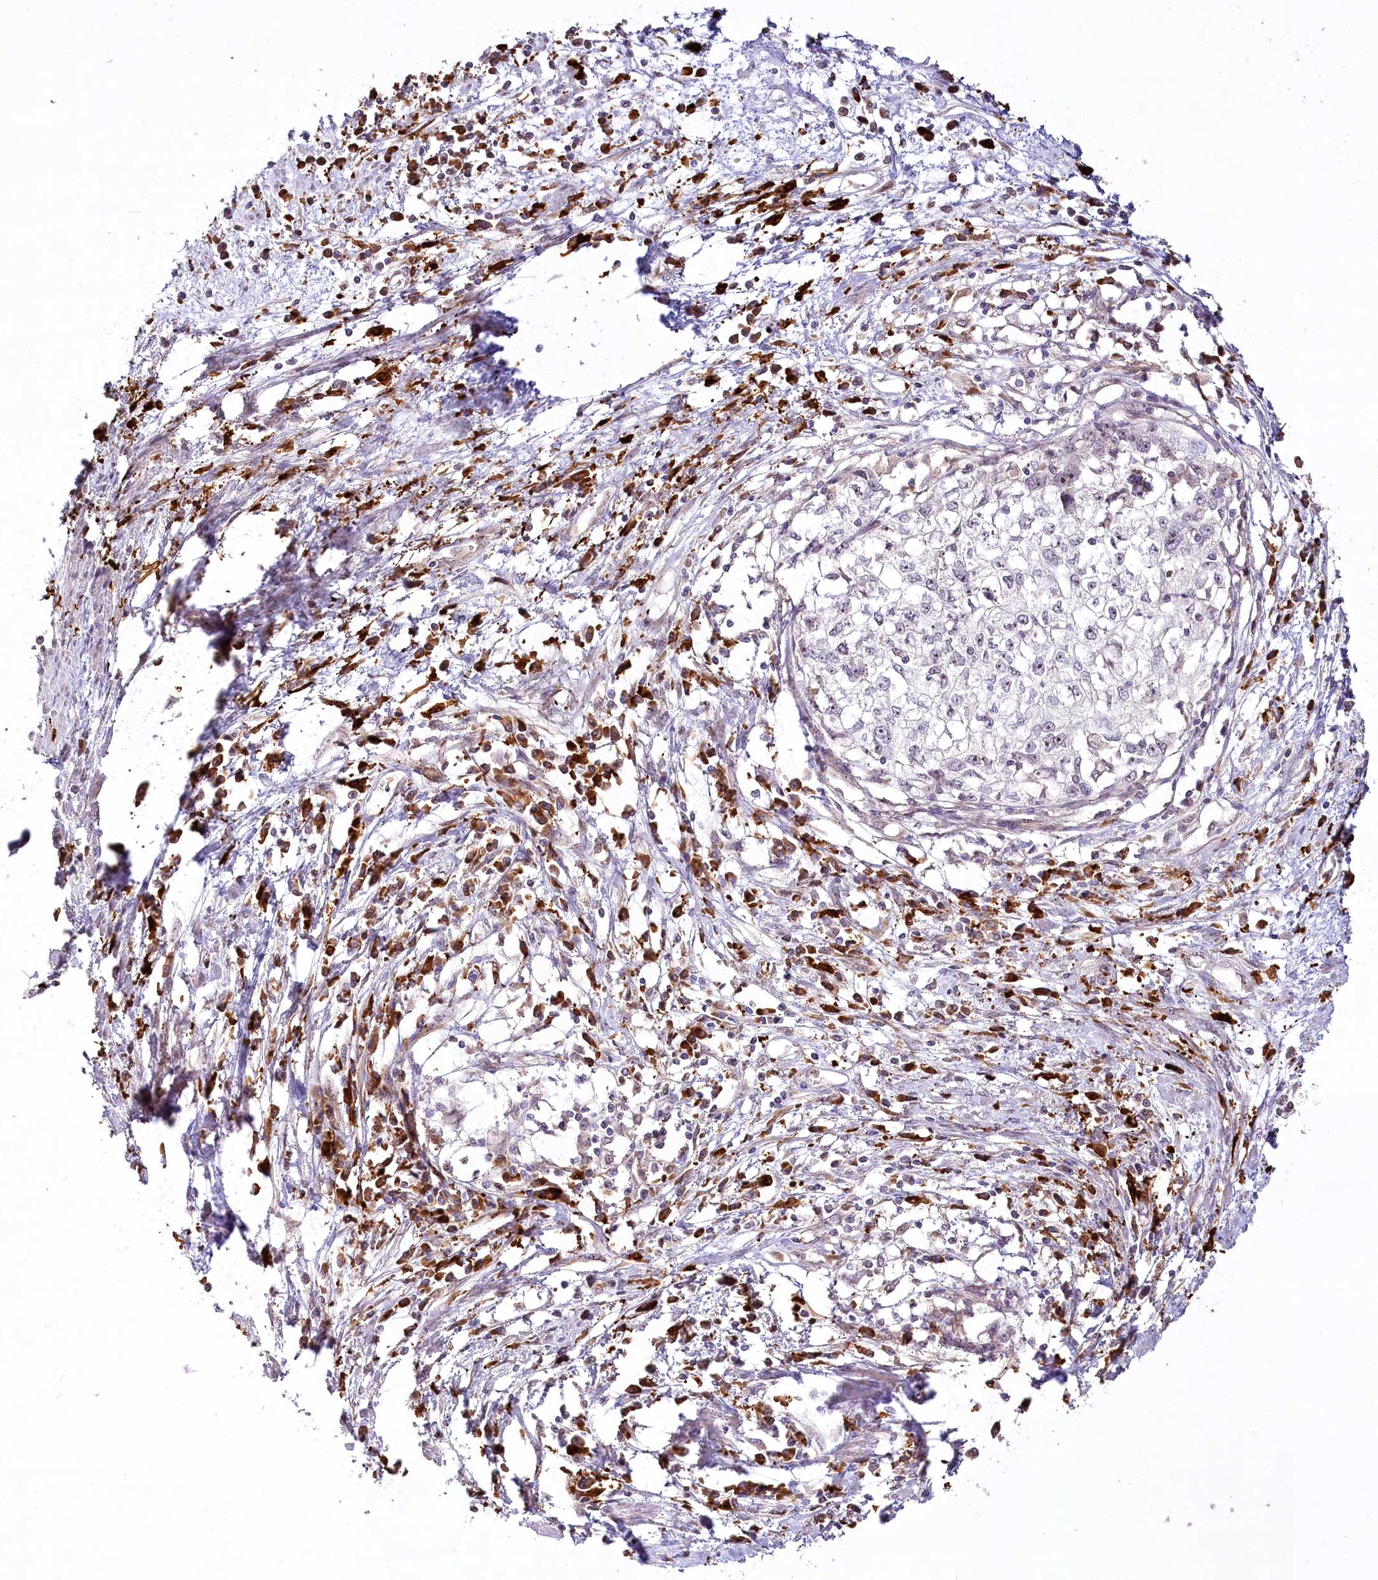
{"staining": {"intensity": "negative", "quantity": "none", "location": "none"}, "tissue": "cervical cancer", "cell_type": "Tumor cells", "image_type": "cancer", "snomed": [{"axis": "morphology", "description": "Squamous cell carcinoma, NOS"}, {"axis": "topography", "description": "Cervix"}], "caption": "Tumor cells are negative for protein expression in human squamous cell carcinoma (cervical).", "gene": "WDR36", "patient": {"sex": "female", "age": 57}}